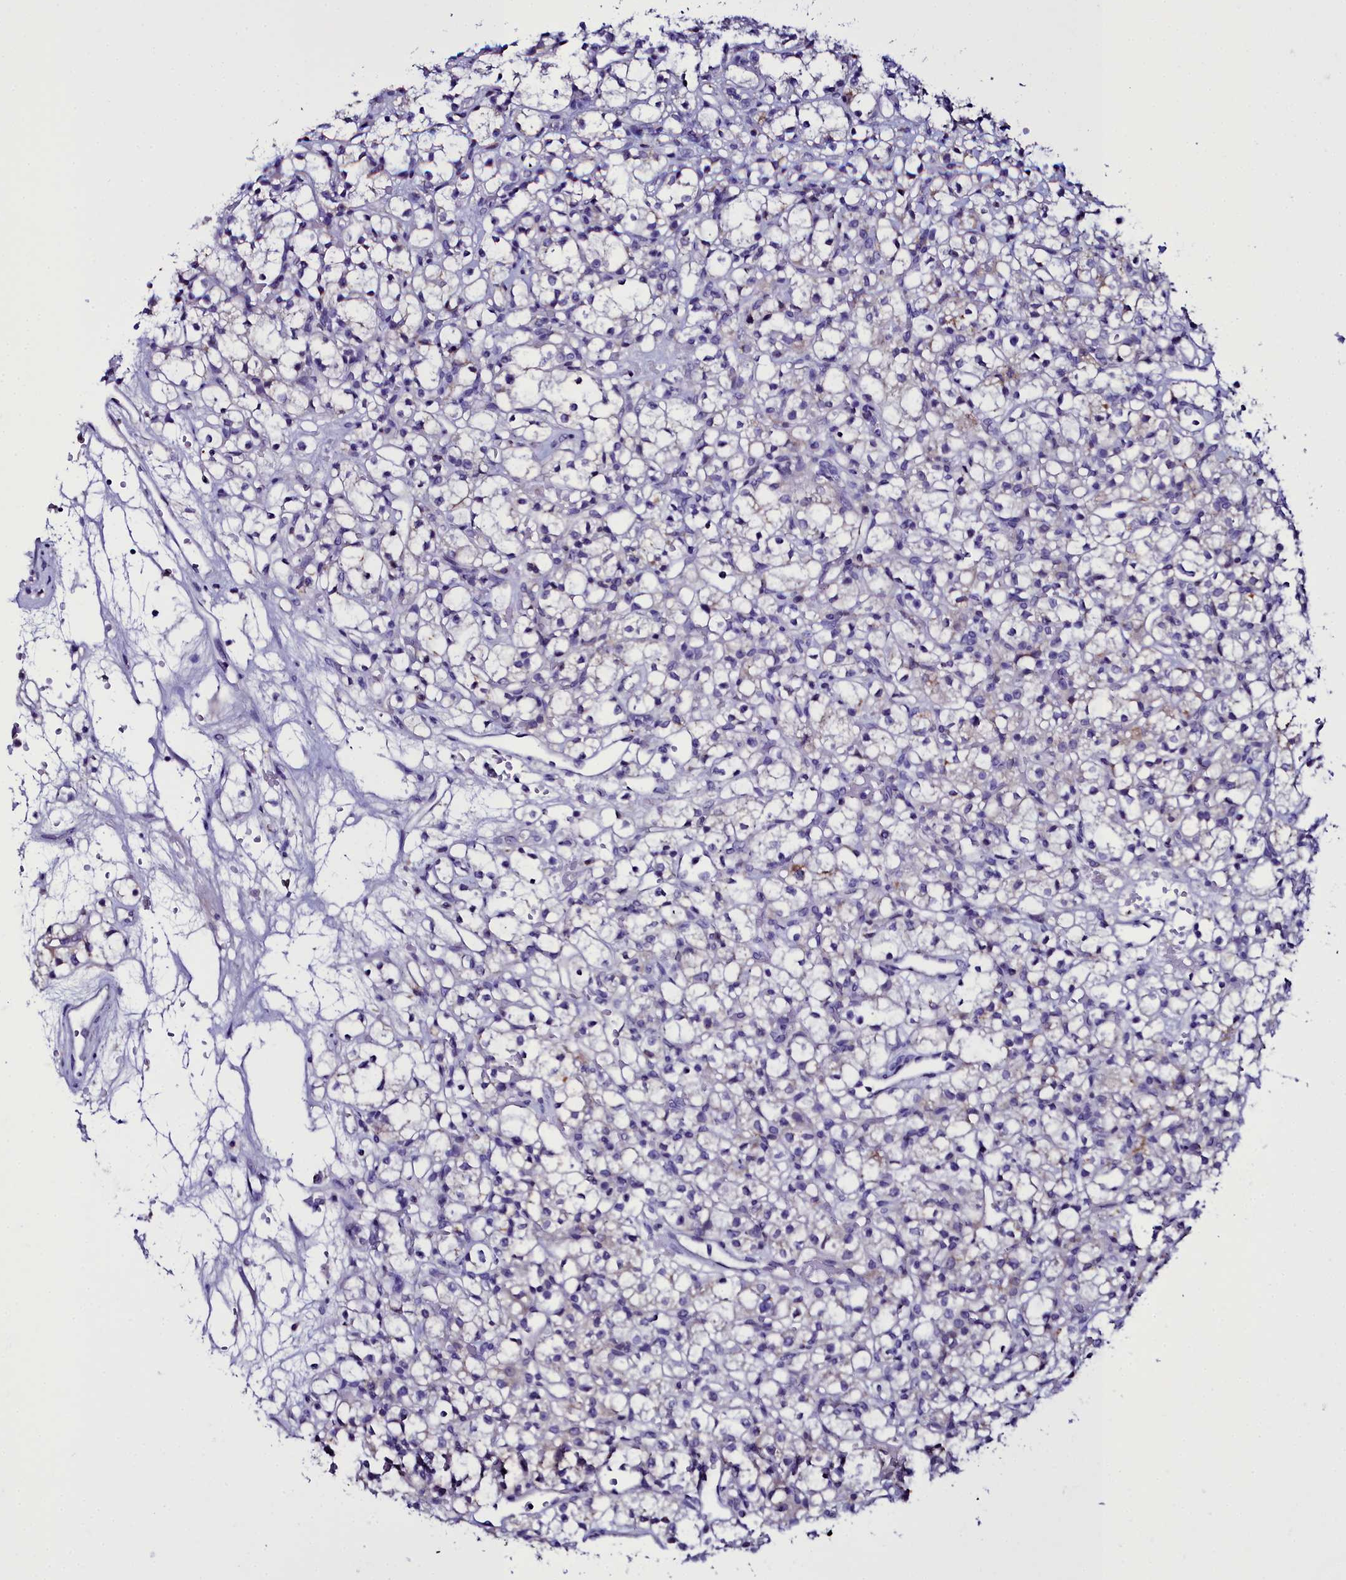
{"staining": {"intensity": "negative", "quantity": "none", "location": "none"}, "tissue": "renal cancer", "cell_type": "Tumor cells", "image_type": "cancer", "snomed": [{"axis": "morphology", "description": "Adenocarcinoma, NOS"}, {"axis": "topography", "description": "Kidney"}], "caption": "This is an immunohistochemistry (IHC) photomicrograph of human renal cancer. There is no positivity in tumor cells.", "gene": "ELAPOR2", "patient": {"sex": "female", "age": 59}}